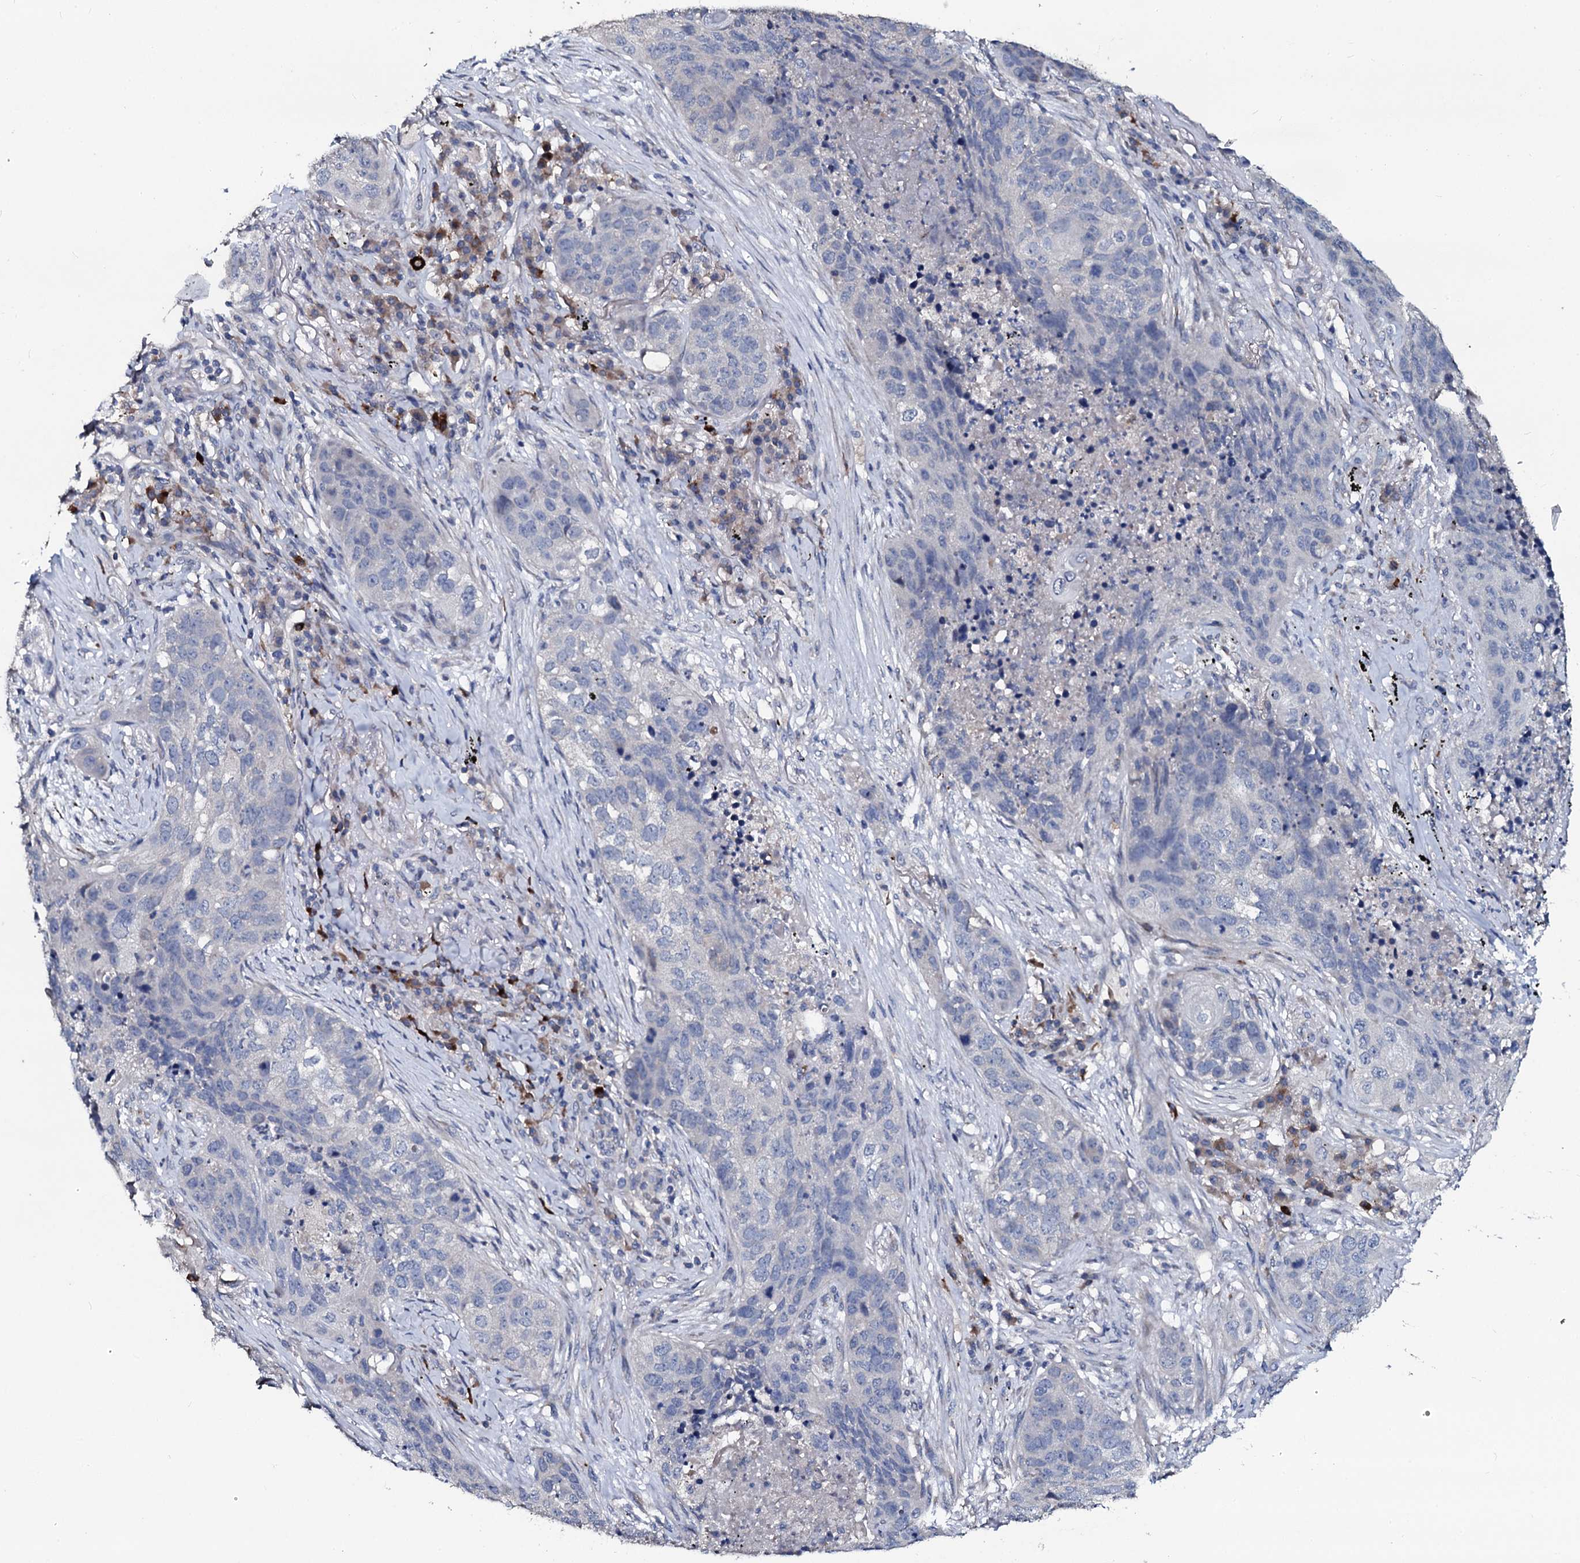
{"staining": {"intensity": "negative", "quantity": "none", "location": "none"}, "tissue": "lung cancer", "cell_type": "Tumor cells", "image_type": "cancer", "snomed": [{"axis": "morphology", "description": "Squamous cell carcinoma, NOS"}, {"axis": "topography", "description": "Lung"}], "caption": "Tumor cells show no significant protein expression in squamous cell carcinoma (lung).", "gene": "IL12B", "patient": {"sex": "female", "age": 63}}